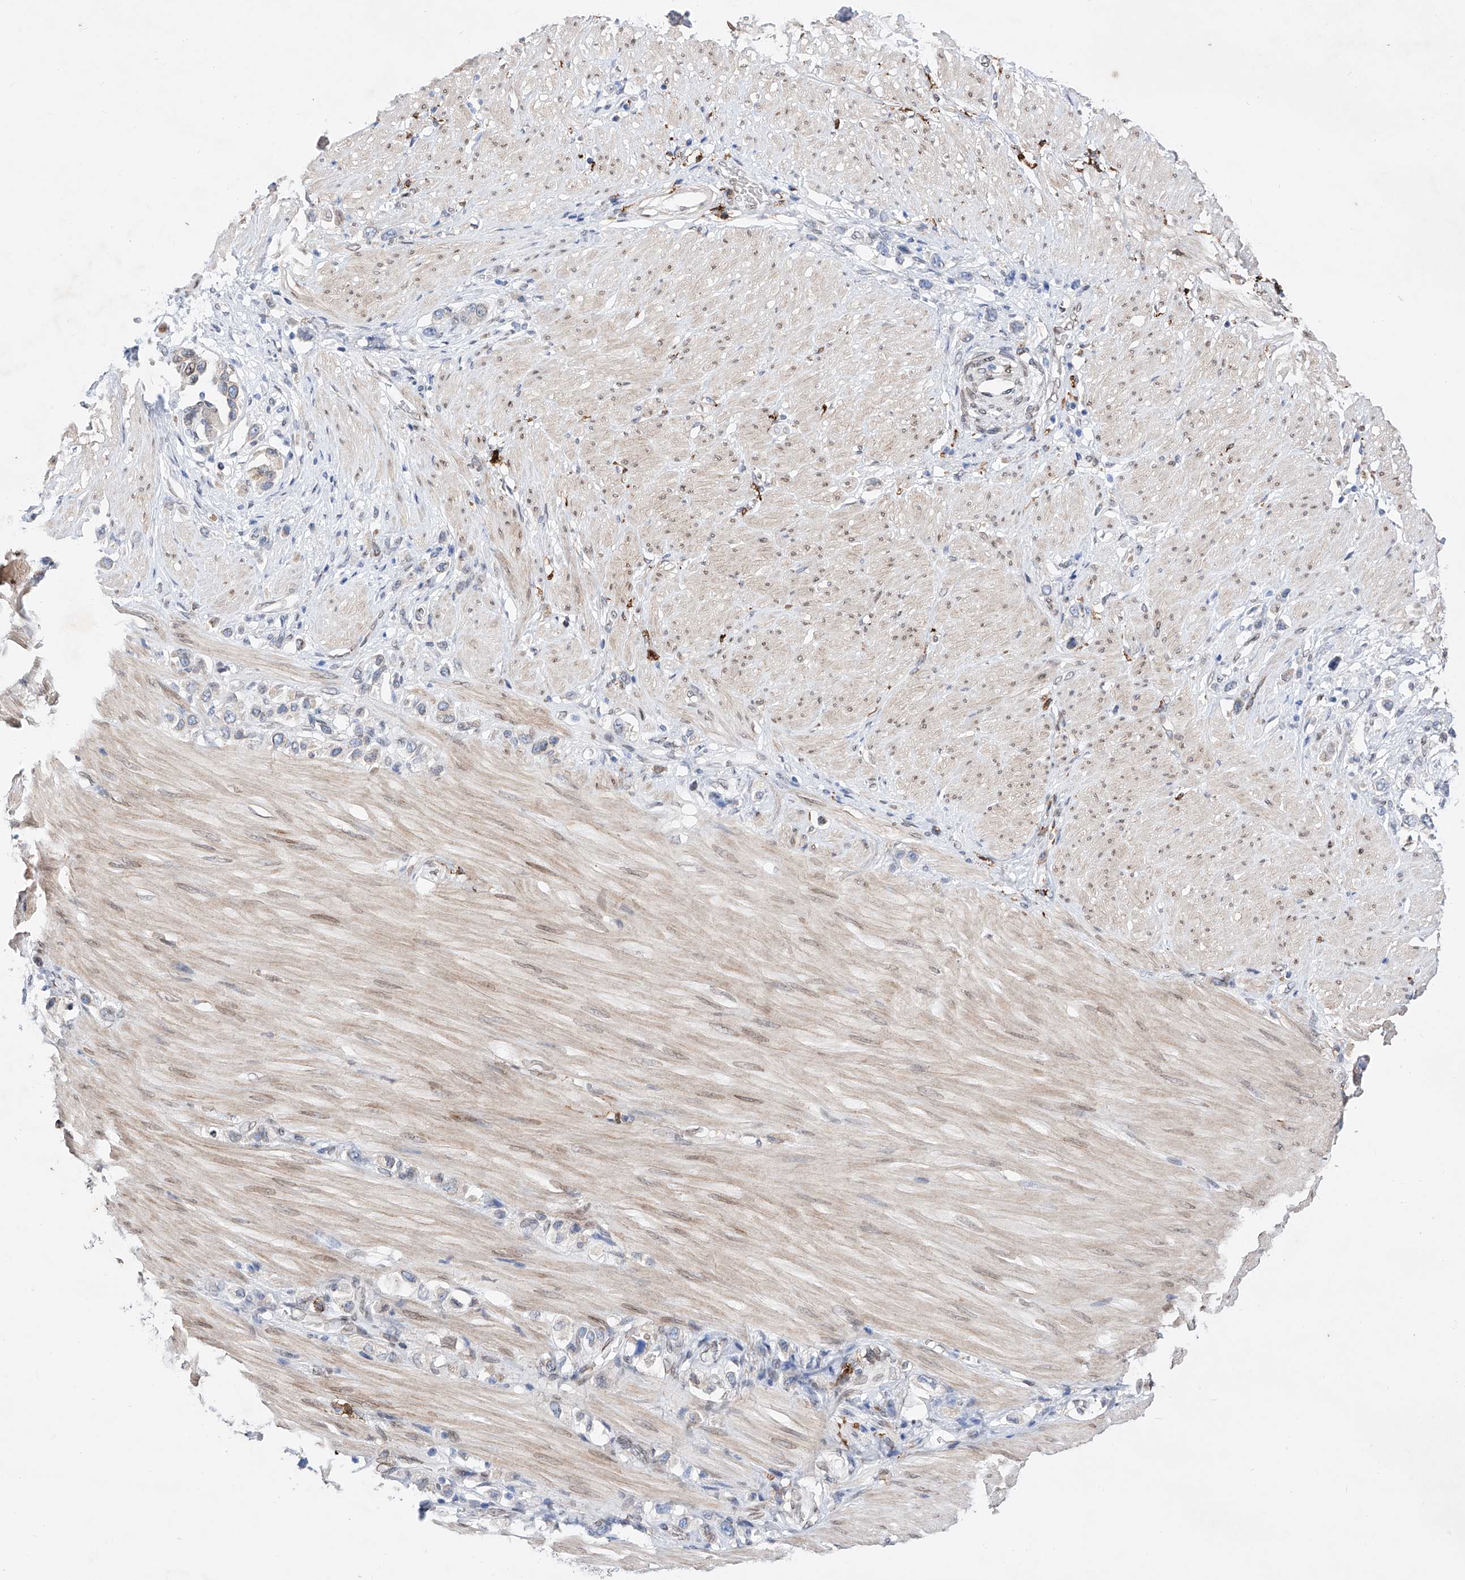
{"staining": {"intensity": "negative", "quantity": "none", "location": "none"}, "tissue": "stomach cancer", "cell_type": "Tumor cells", "image_type": "cancer", "snomed": [{"axis": "morphology", "description": "Adenocarcinoma, NOS"}, {"axis": "topography", "description": "Stomach"}], "caption": "DAB immunohistochemical staining of human stomach adenocarcinoma demonstrates no significant expression in tumor cells. The staining was performed using DAB (3,3'-diaminobenzidine) to visualize the protein expression in brown, while the nuclei were stained in blue with hematoxylin (Magnification: 20x).", "gene": "LCLAT1", "patient": {"sex": "female", "age": 65}}